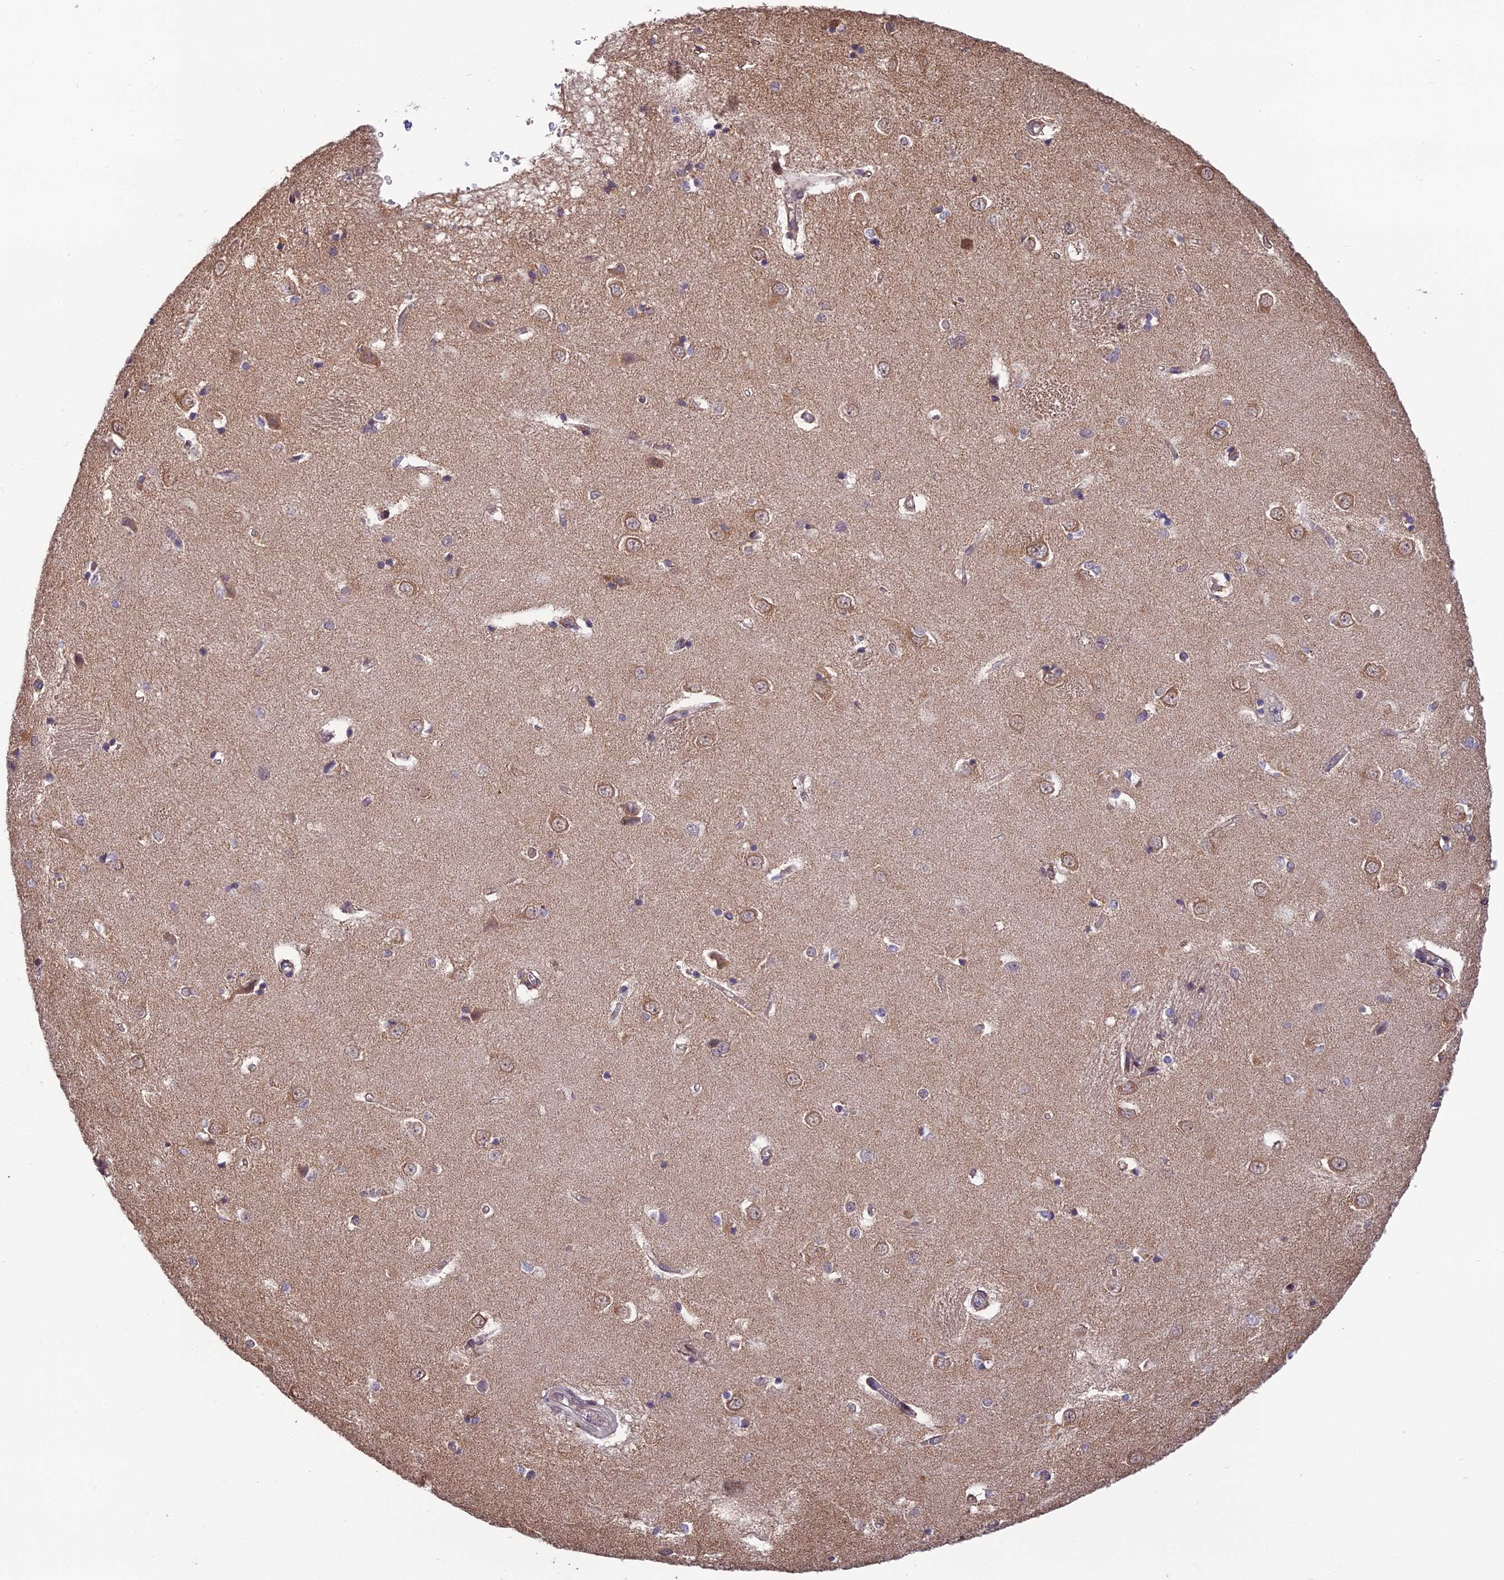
{"staining": {"intensity": "weak", "quantity": "<25%", "location": "nuclear"}, "tissue": "caudate", "cell_type": "Glial cells", "image_type": "normal", "snomed": [{"axis": "morphology", "description": "Normal tissue, NOS"}, {"axis": "topography", "description": "Lateral ventricle wall"}], "caption": "DAB immunohistochemical staining of benign human caudate shows no significant positivity in glial cells. (DAB IHC with hematoxylin counter stain).", "gene": "CYP2R1", "patient": {"sex": "male", "age": 37}}